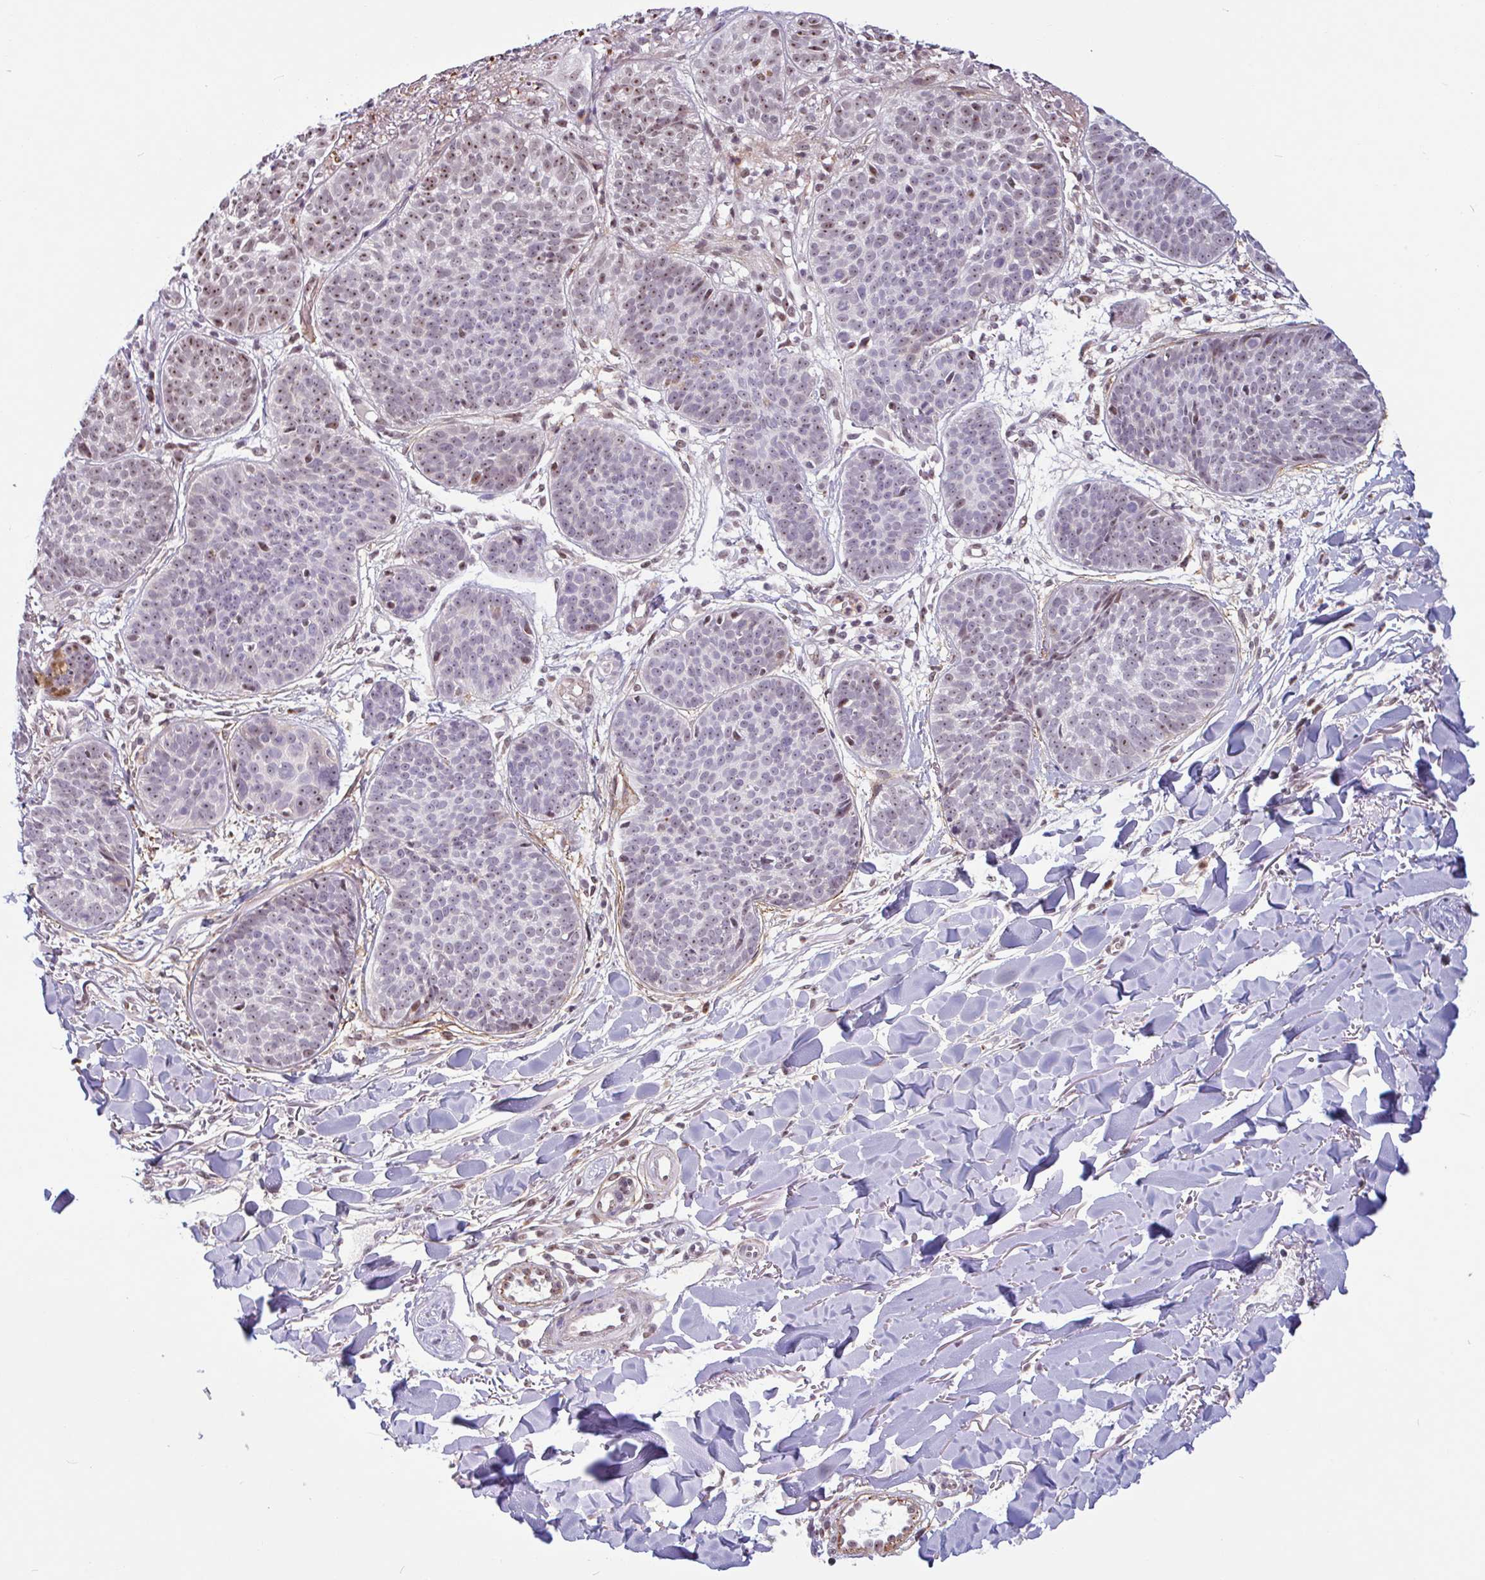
{"staining": {"intensity": "weak", "quantity": "25%-75%", "location": "nuclear"}, "tissue": "skin cancer", "cell_type": "Tumor cells", "image_type": "cancer", "snomed": [{"axis": "morphology", "description": "Basal cell carcinoma"}, {"axis": "topography", "description": "Skin"}, {"axis": "topography", "description": "Skin of neck"}, {"axis": "topography", "description": "Skin of shoulder"}, {"axis": "topography", "description": "Skin of back"}], "caption": "Immunohistochemistry (IHC) image of skin basal cell carcinoma stained for a protein (brown), which exhibits low levels of weak nuclear positivity in approximately 25%-75% of tumor cells.", "gene": "TMEM119", "patient": {"sex": "male", "age": 80}}